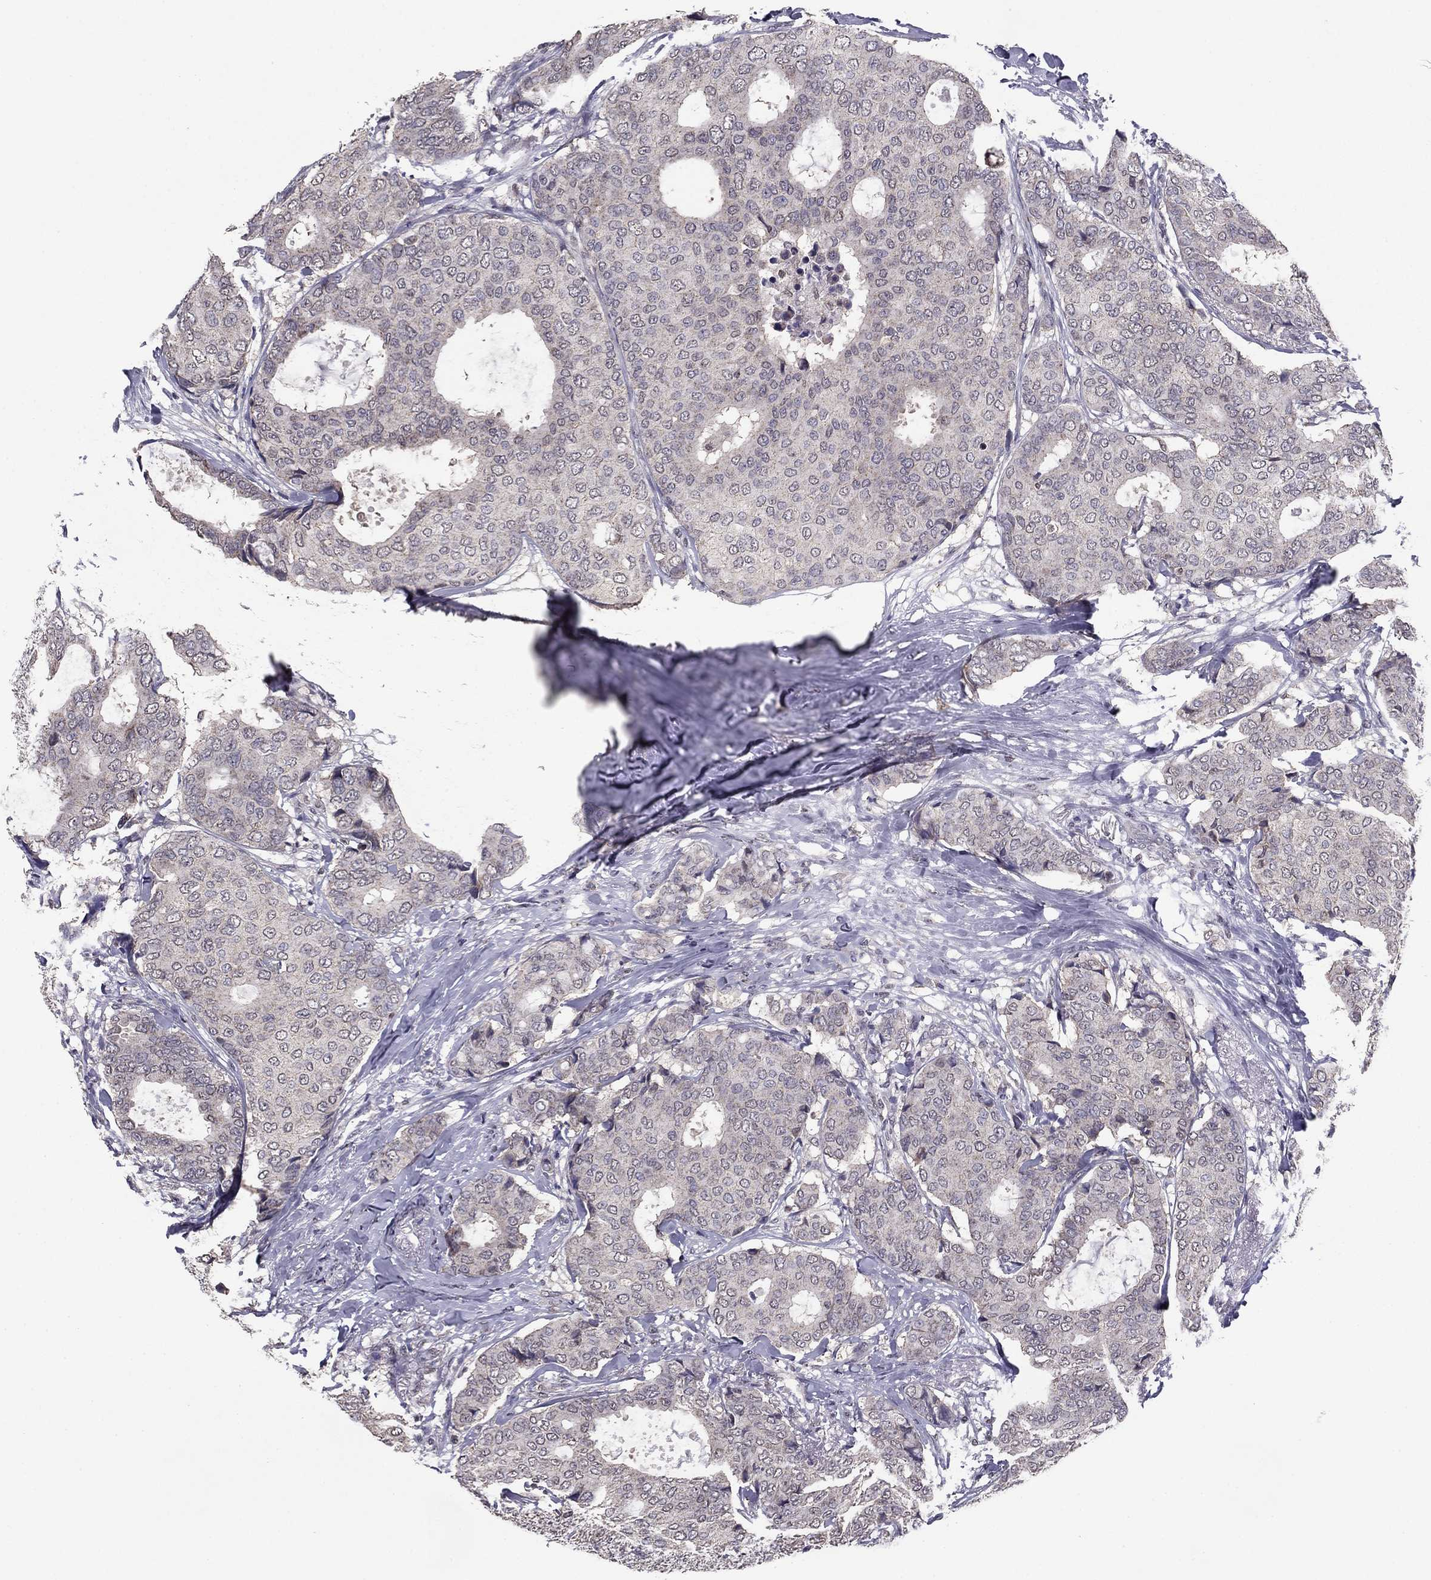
{"staining": {"intensity": "negative", "quantity": "none", "location": "none"}, "tissue": "breast cancer", "cell_type": "Tumor cells", "image_type": "cancer", "snomed": [{"axis": "morphology", "description": "Duct carcinoma"}, {"axis": "topography", "description": "Breast"}], "caption": "This is an immunohistochemistry (IHC) histopathology image of breast intraductal carcinoma. There is no positivity in tumor cells.", "gene": "HCN1", "patient": {"sex": "female", "age": 75}}